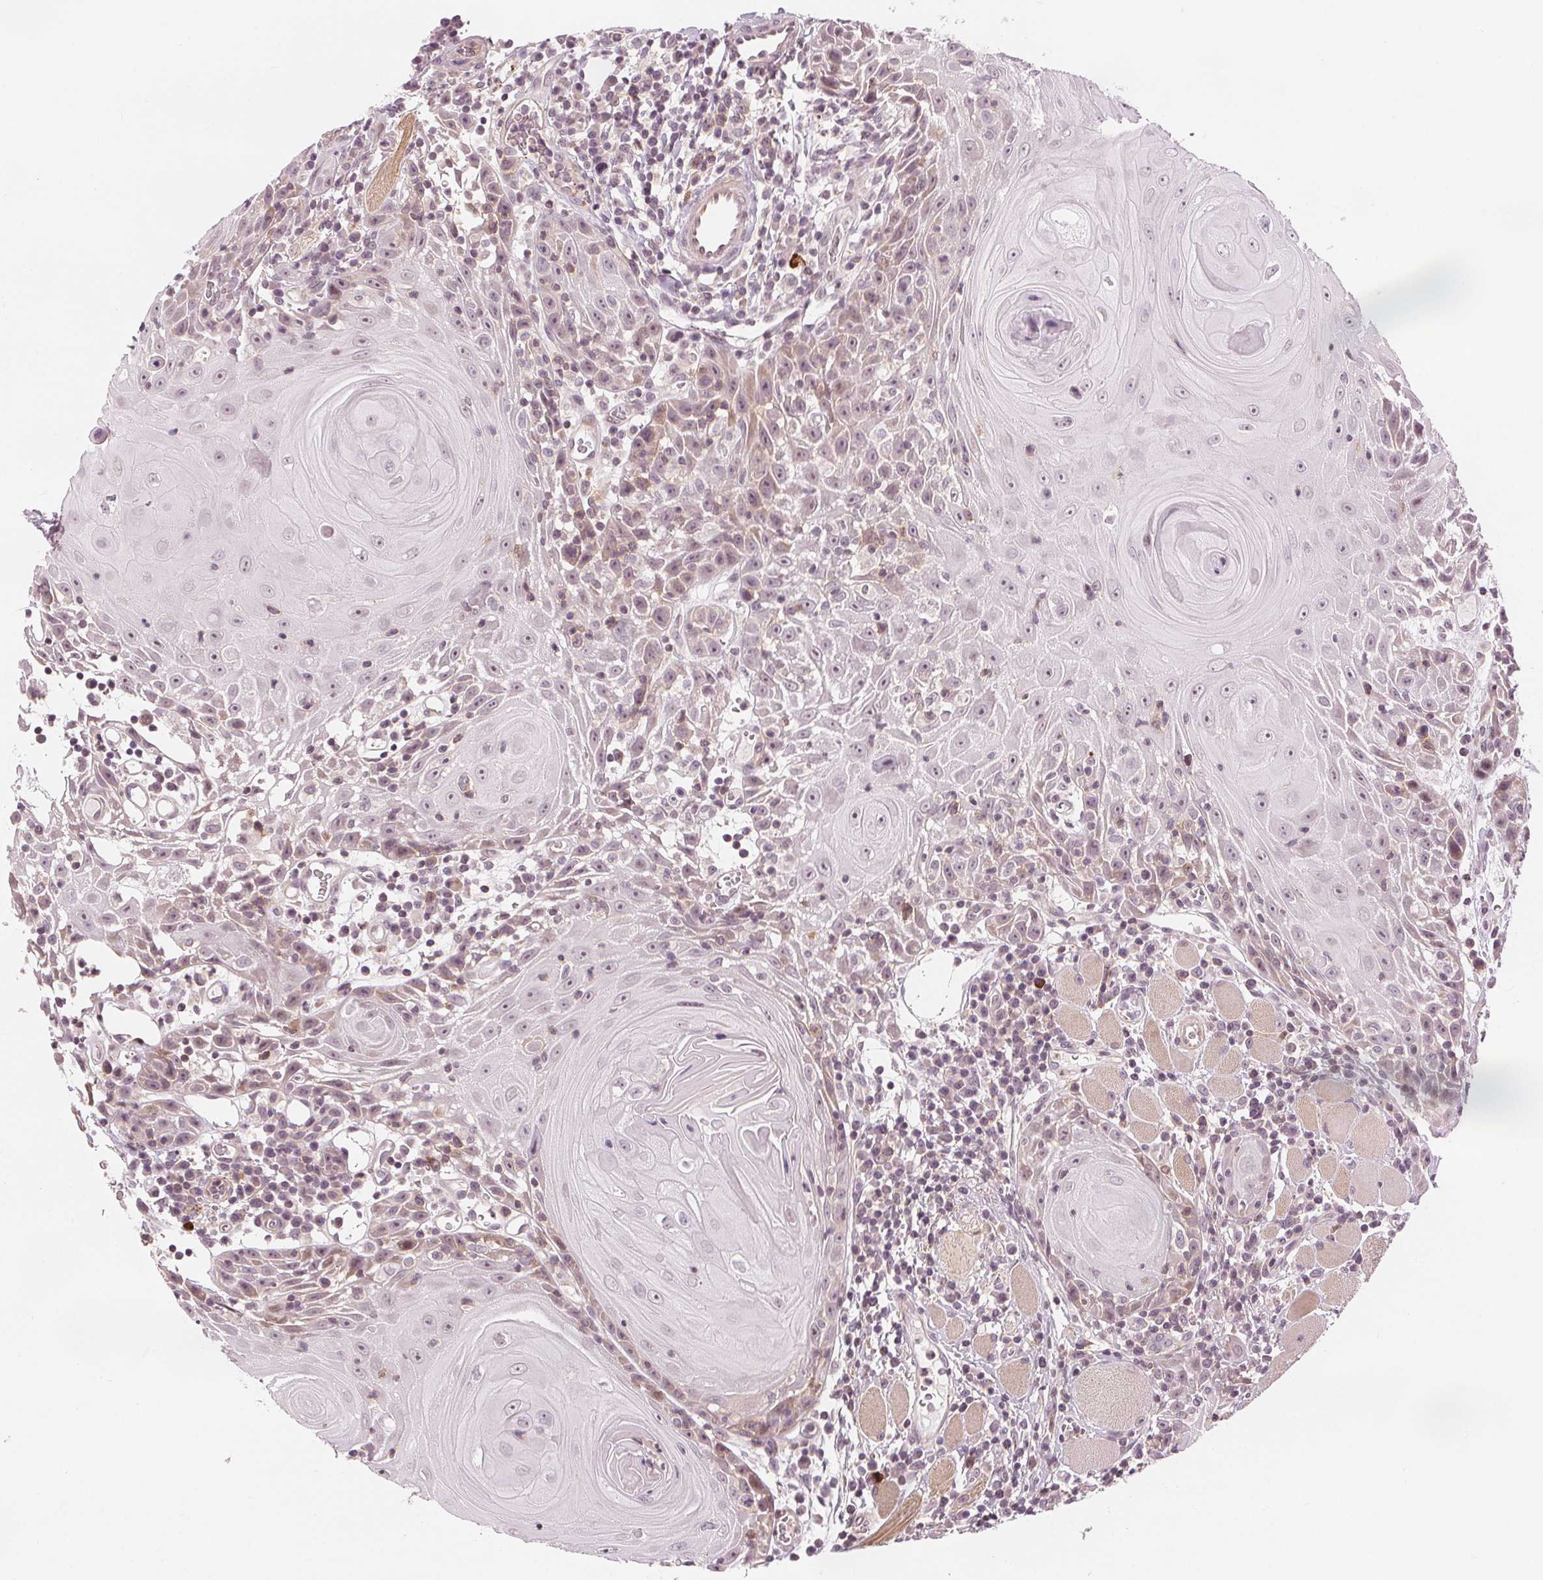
{"staining": {"intensity": "weak", "quantity": "25%-75%", "location": "nuclear"}, "tissue": "head and neck cancer", "cell_type": "Tumor cells", "image_type": "cancer", "snomed": [{"axis": "morphology", "description": "Squamous cell carcinoma, NOS"}, {"axis": "topography", "description": "Head-Neck"}], "caption": "IHC of head and neck cancer (squamous cell carcinoma) reveals low levels of weak nuclear staining in about 25%-75% of tumor cells.", "gene": "SLC34A1", "patient": {"sex": "male", "age": 52}}